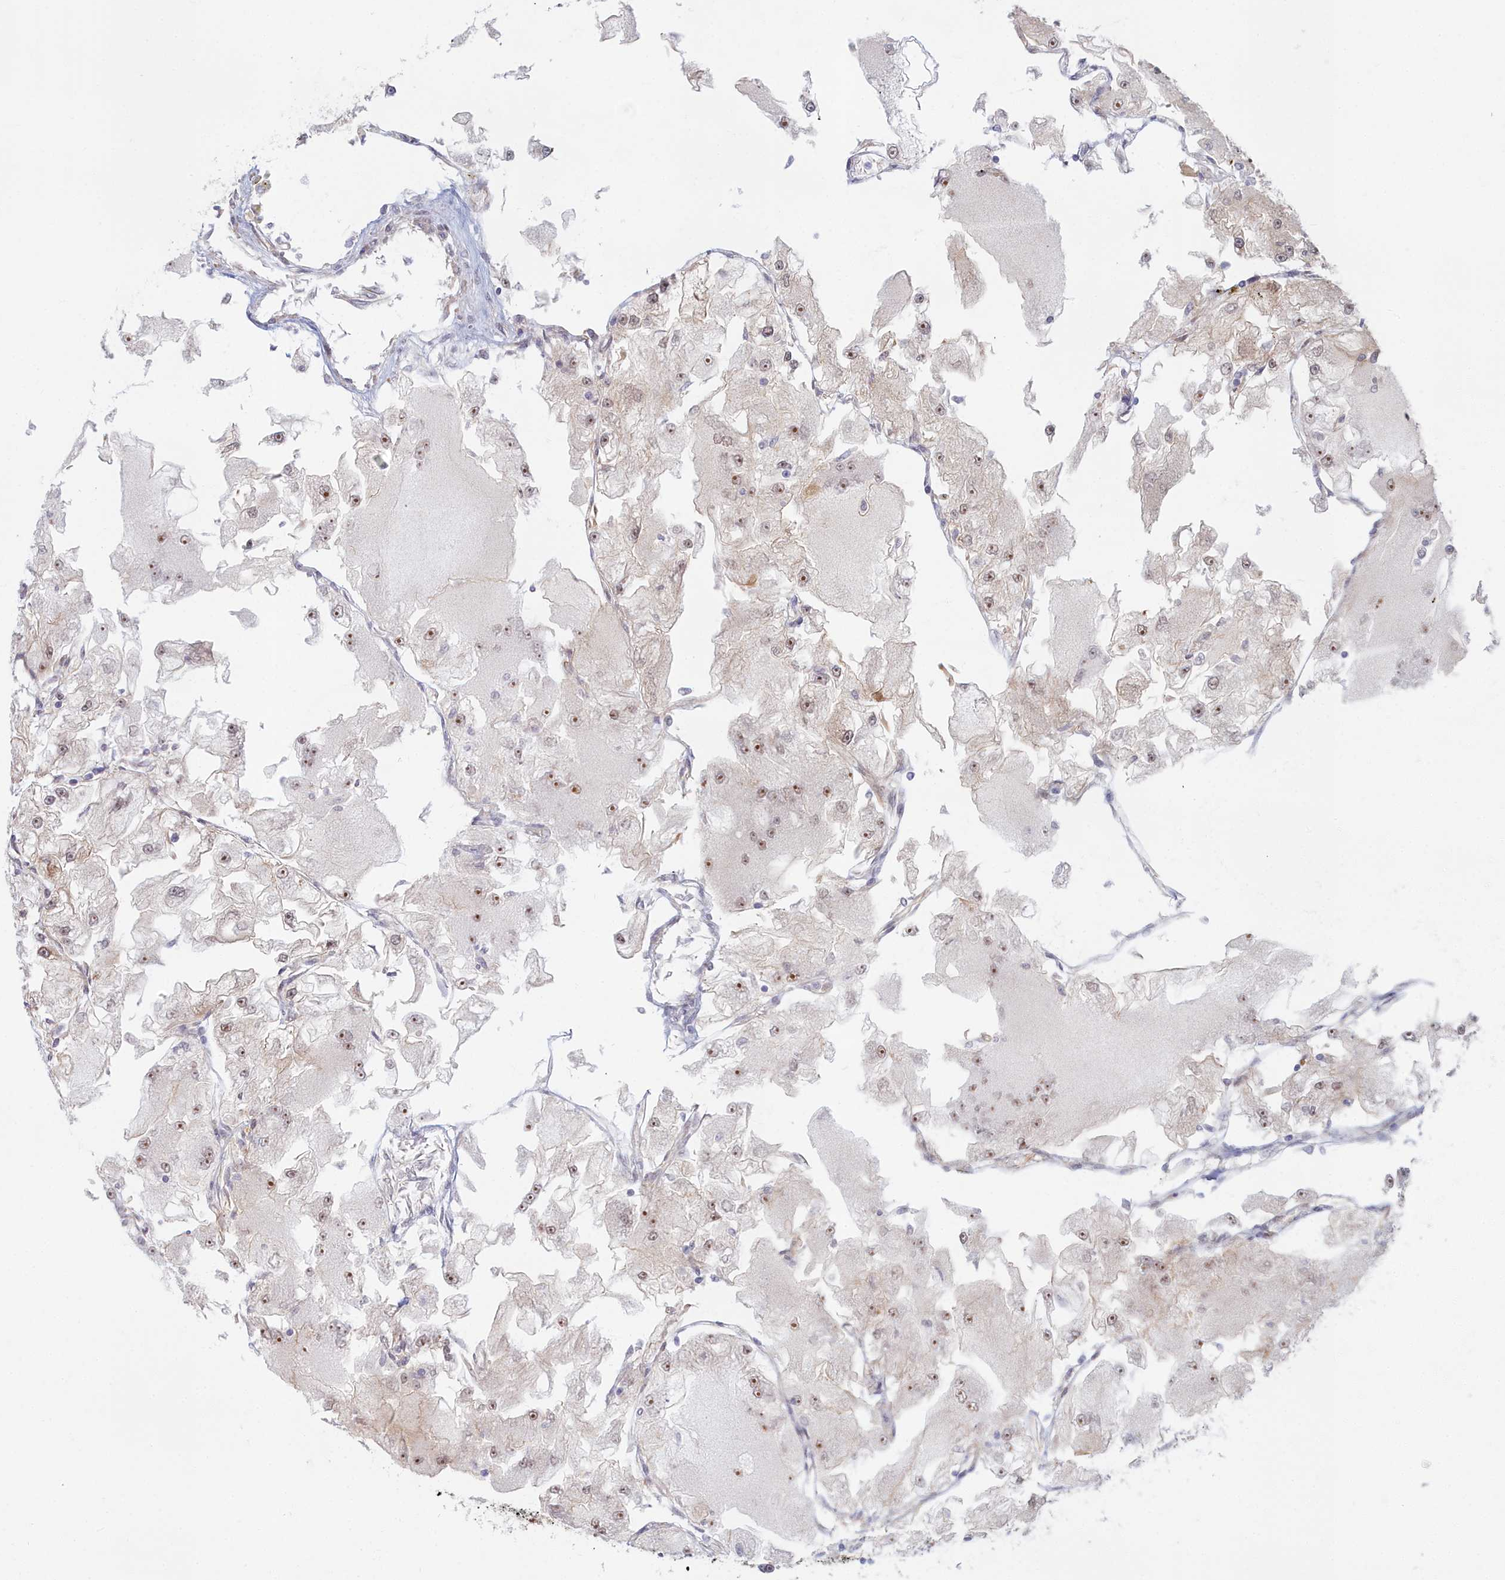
{"staining": {"intensity": "moderate", "quantity": "25%-75%", "location": "nuclear"}, "tissue": "renal cancer", "cell_type": "Tumor cells", "image_type": "cancer", "snomed": [{"axis": "morphology", "description": "Adenocarcinoma, NOS"}, {"axis": "topography", "description": "Kidney"}], "caption": "The image demonstrates staining of renal cancer, revealing moderate nuclear protein staining (brown color) within tumor cells.", "gene": "MAK16", "patient": {"sex": "female", "age": 72}}